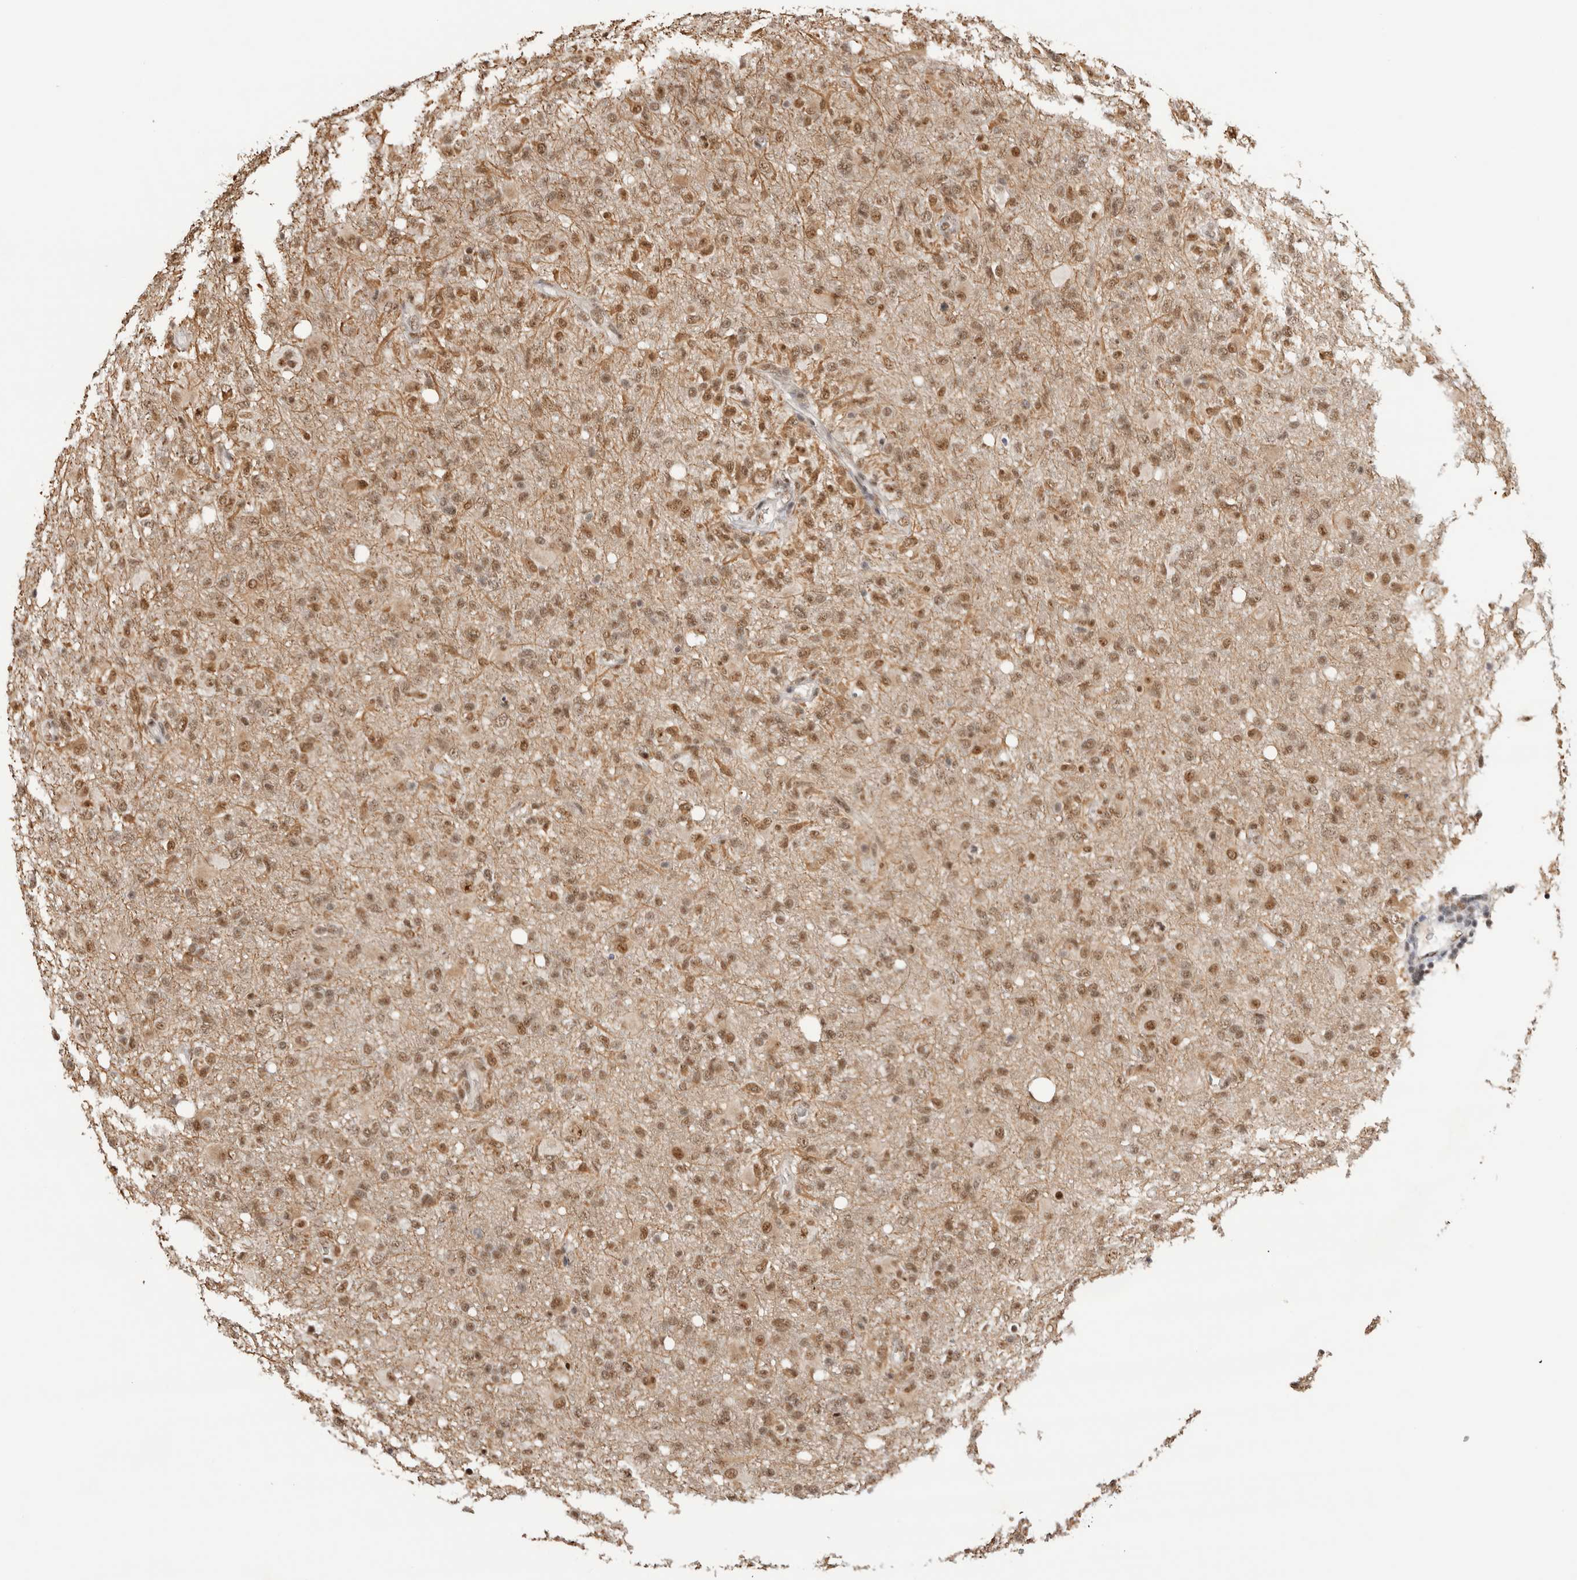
{"staining": {"intensity": "moderate", "quantity": ">75%", "location": "nuclear"}, "tissue": "glioma", "cell_type": "Tumor cells", "image_type": "cancer", "snomed": [{"axis": "morphology", "description": "Glioma, malignant, High grade"}, {"axis": "topography", "description": "Brain"}], "caption": "A medium amount of moderate nuclear staining is identified in approximately >75% of tumor cells in malignant high-grade glioma tissue. (DAB IHC with brightfield microscopy, high magnification).", "gene": "NCAPG2", "patient": {"sex": "female", "age": 57}}